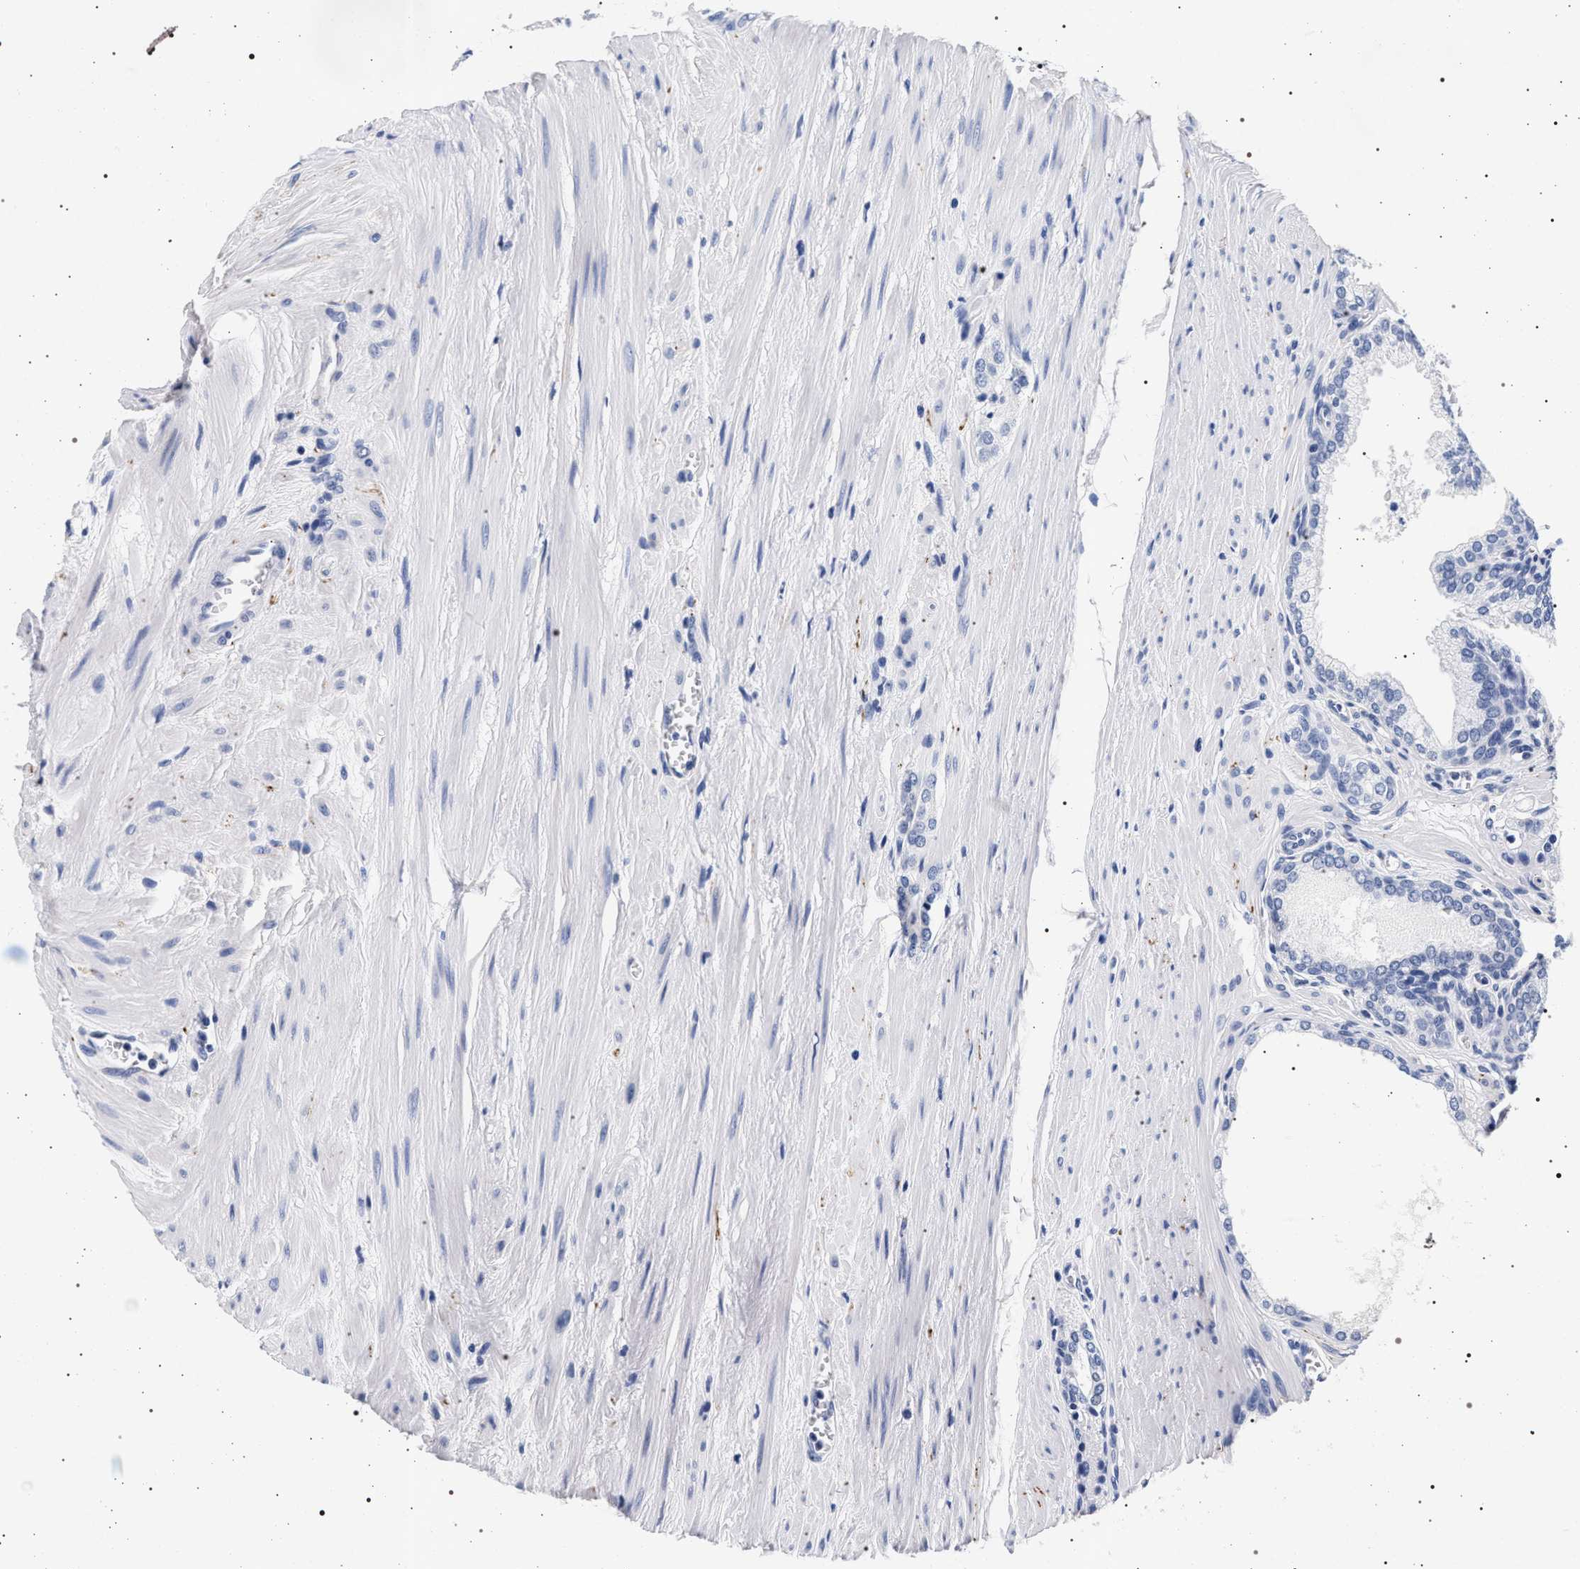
{"staining": {"intensity": "negative", "quantity": "none", "location": "none"}, "tissue": "prostate cancer", "cell_type": "Tumor cells", "image_type": "cancer", "snomed": [{"axis": "morphology", "description": "Adenocarcinoma, Low grade"}, {"axis": "topography", "description": "Prostate"}], "caption": "Prostate adenocarcinoma (low-grade) stained for a protein using IHC reveals no expression tumor cells.", "gene": "SYN1", "patient": {"sex": "male", "age": 57}}